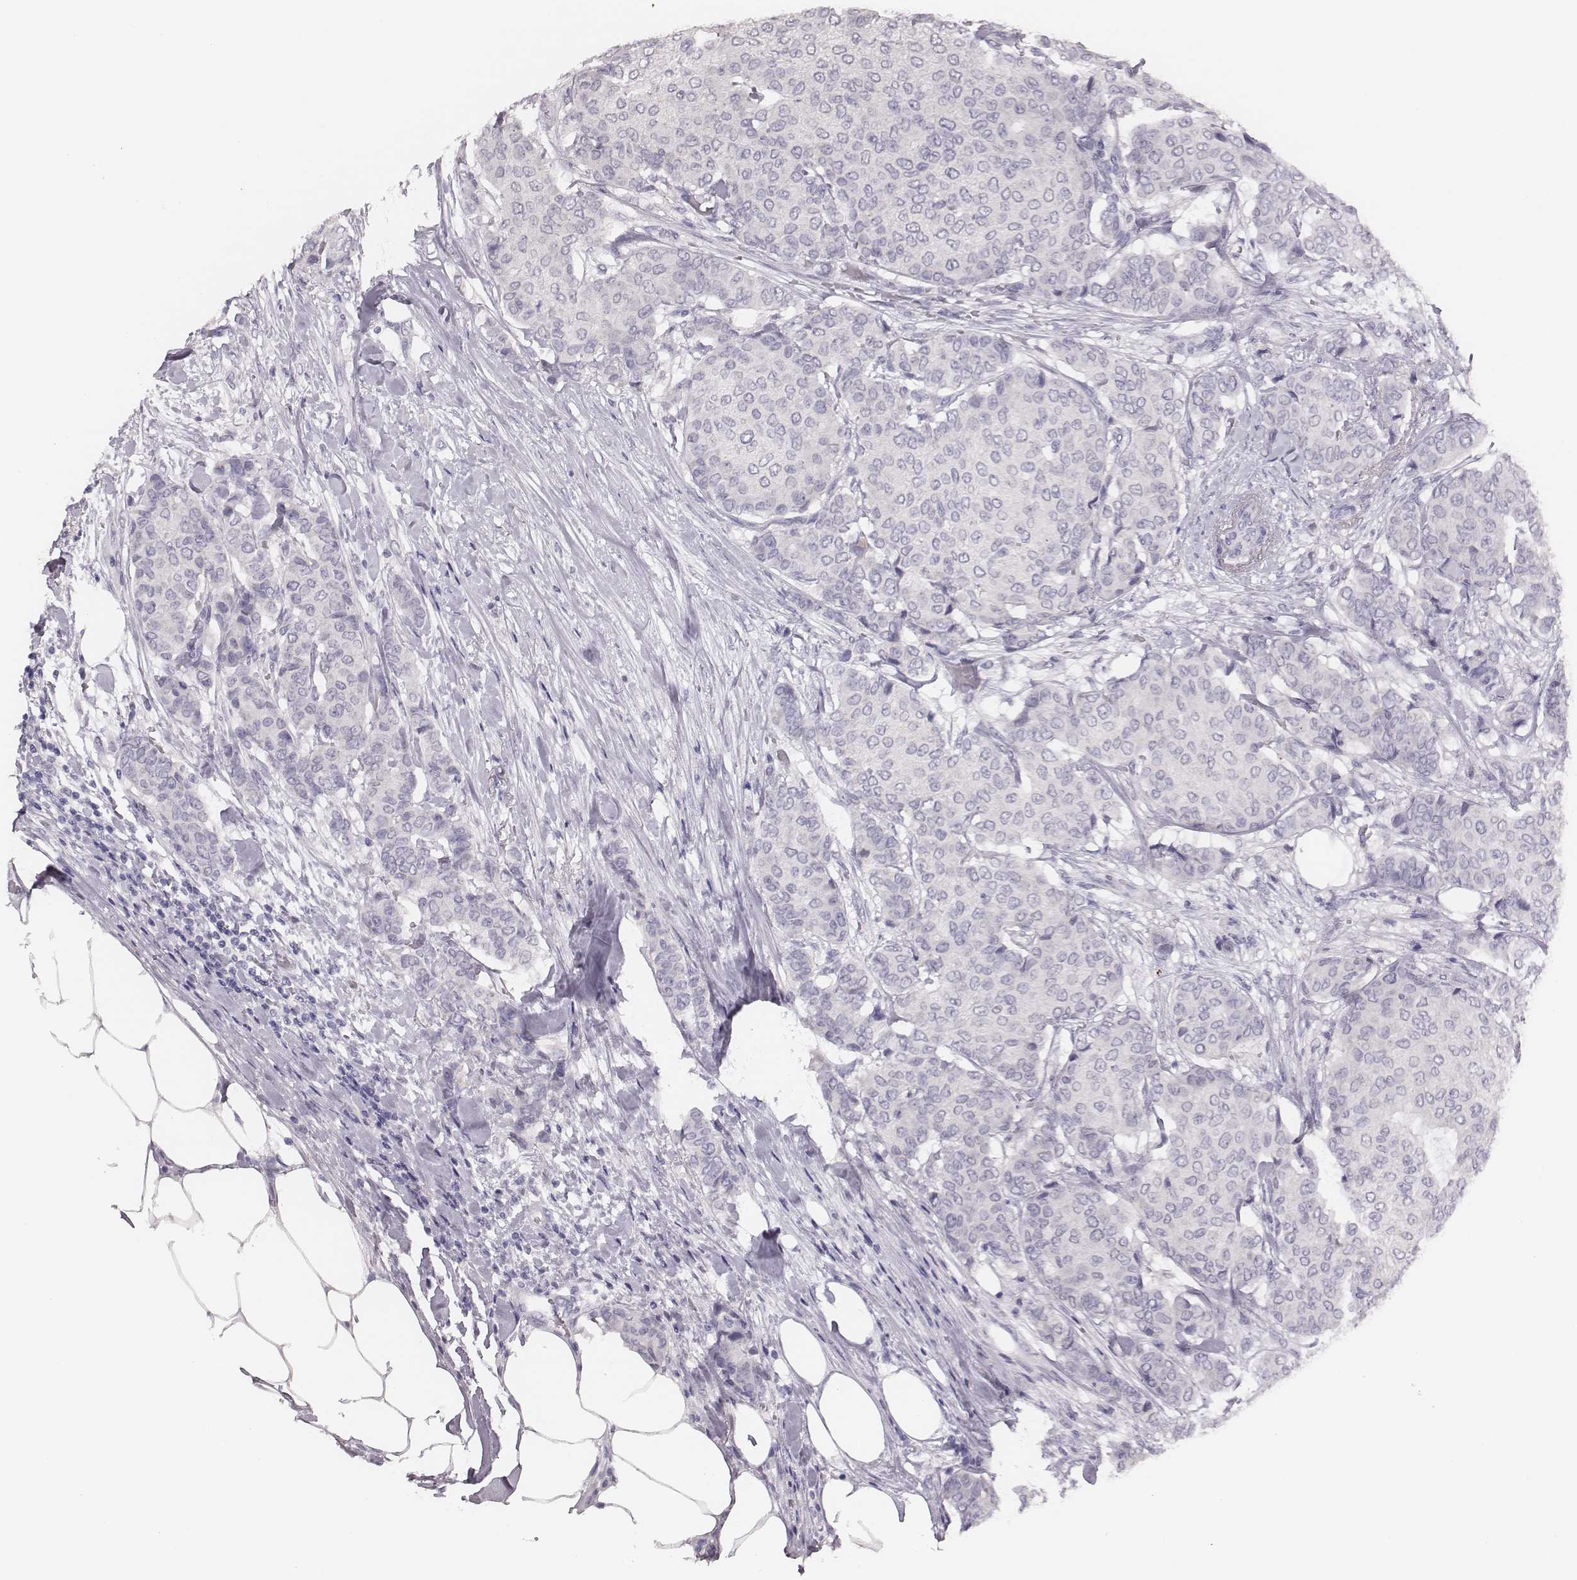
{"staining": {"intensity": "negative", "quantity": "none", "location": "none"}, "tissue": "breast cancer", "cell_type": "Tumor cells", "image_type": "cancer", "snomed": [{"axis": "morphology", "description": "Duct carcinoma"}, {"axis": "topography", "description": "Breast"}], "caption": "DAB immunohistochemical staining of breast cancer shows no significant expression in tumor cells. Brightfield microscopy of IHC stained with DAB (3,3'-diaminobenzidine) (brown) and hematoxylin (blue), captured at high magnification.", "gene": "ADGRF4", "patient": {"sex": "female", "age": 75}}